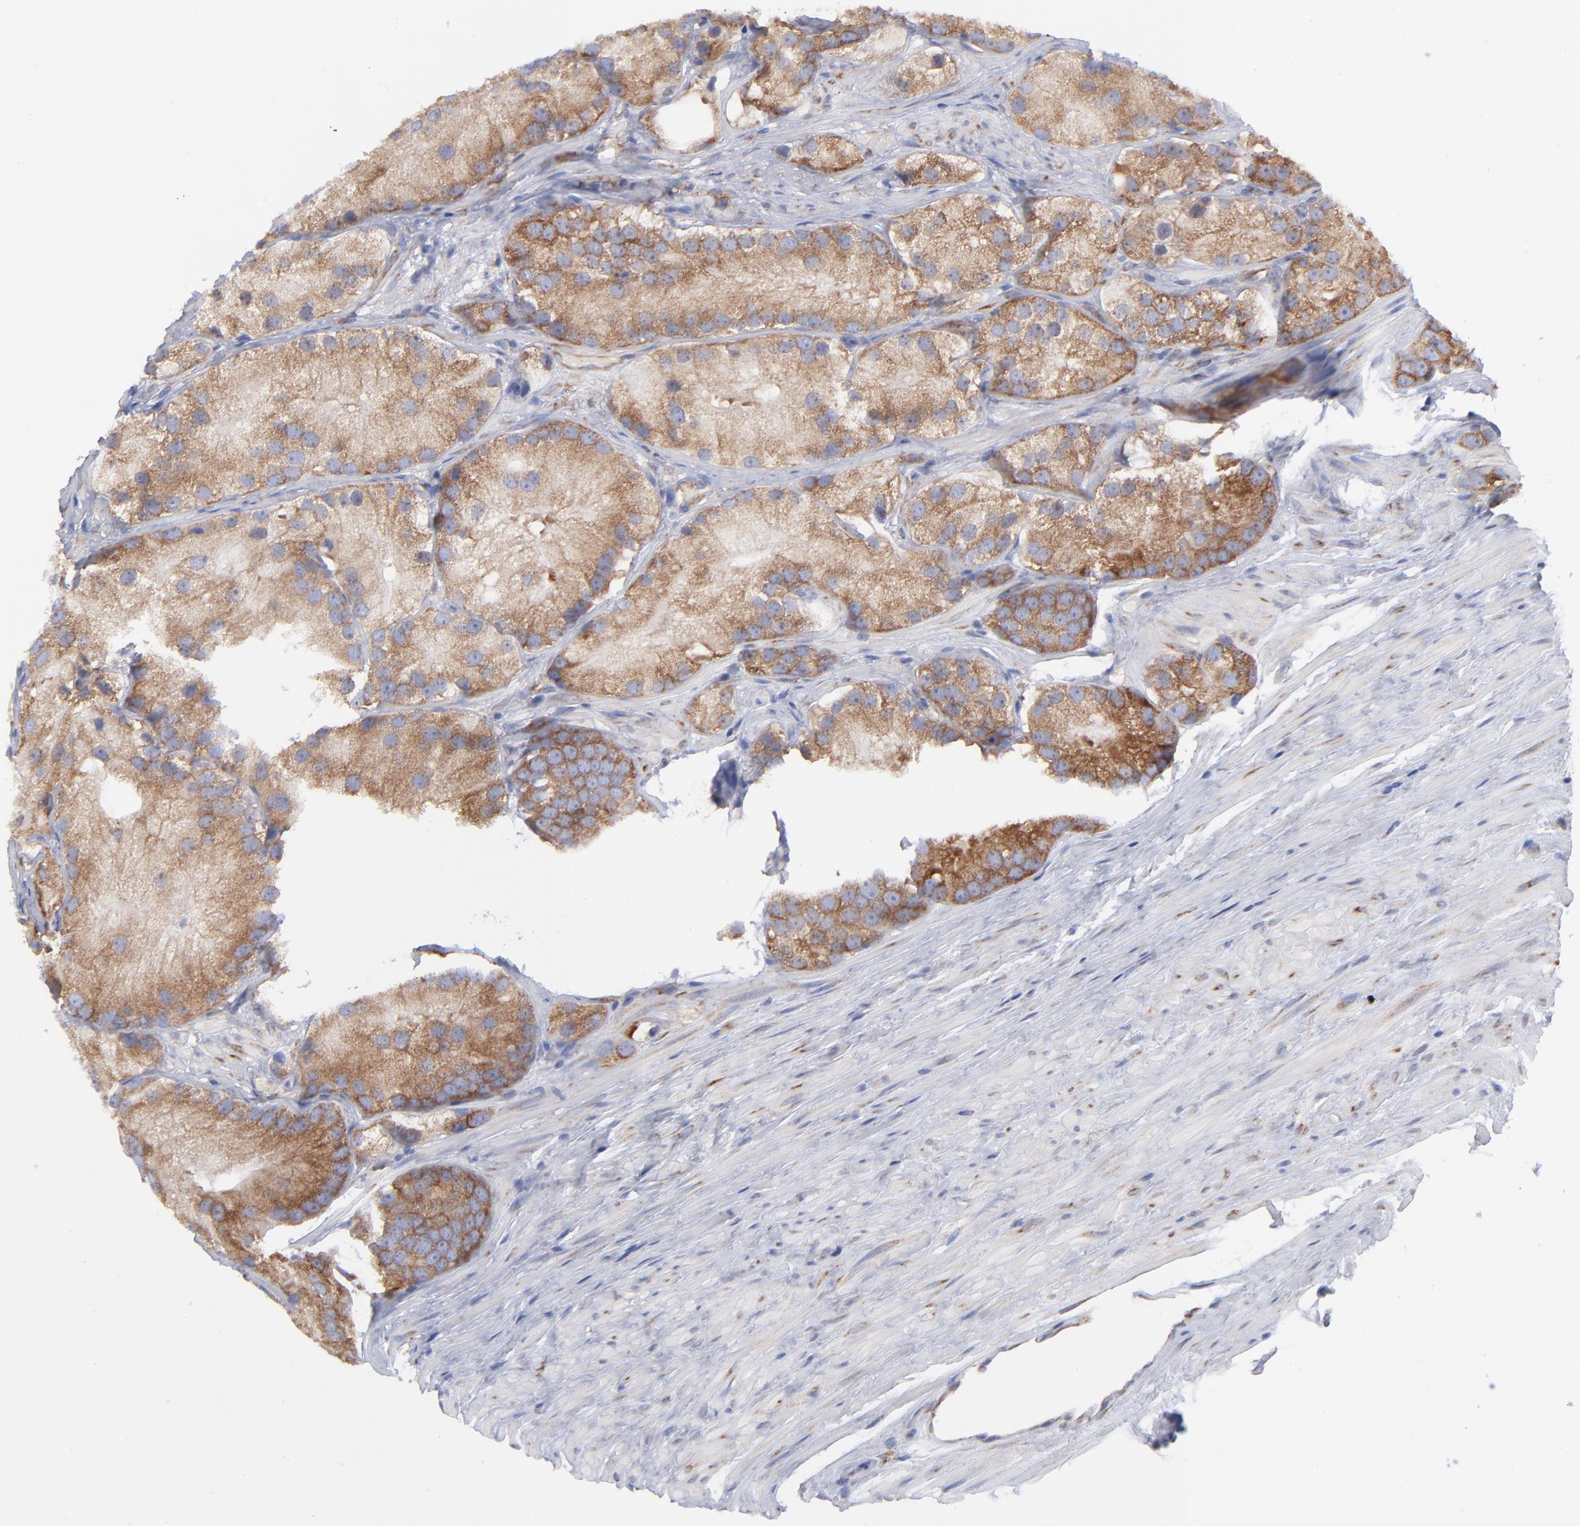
{"staining": {"intensity": "moderate", "quantity": ">75%", "location": "cytoplasmic/membranous"}, "tissue": "prostate cancer", "cell_type": "Tumor cells", "image_type": "cancer", "snomed": [{"axis": "morphology", "description": "Adenocarcinoma, Low grade"}, {"axis": "topography", "description": "Prostate"}], "caption": "Human prostate low-grade adenocarcinoma stained with a brown dye shows moderate cytoplasmic/membranous positive positivity in approximately >75% of tumor cells.", "gene": "EIF2AK2", "patient": {"sex": "male", "age": 69}}